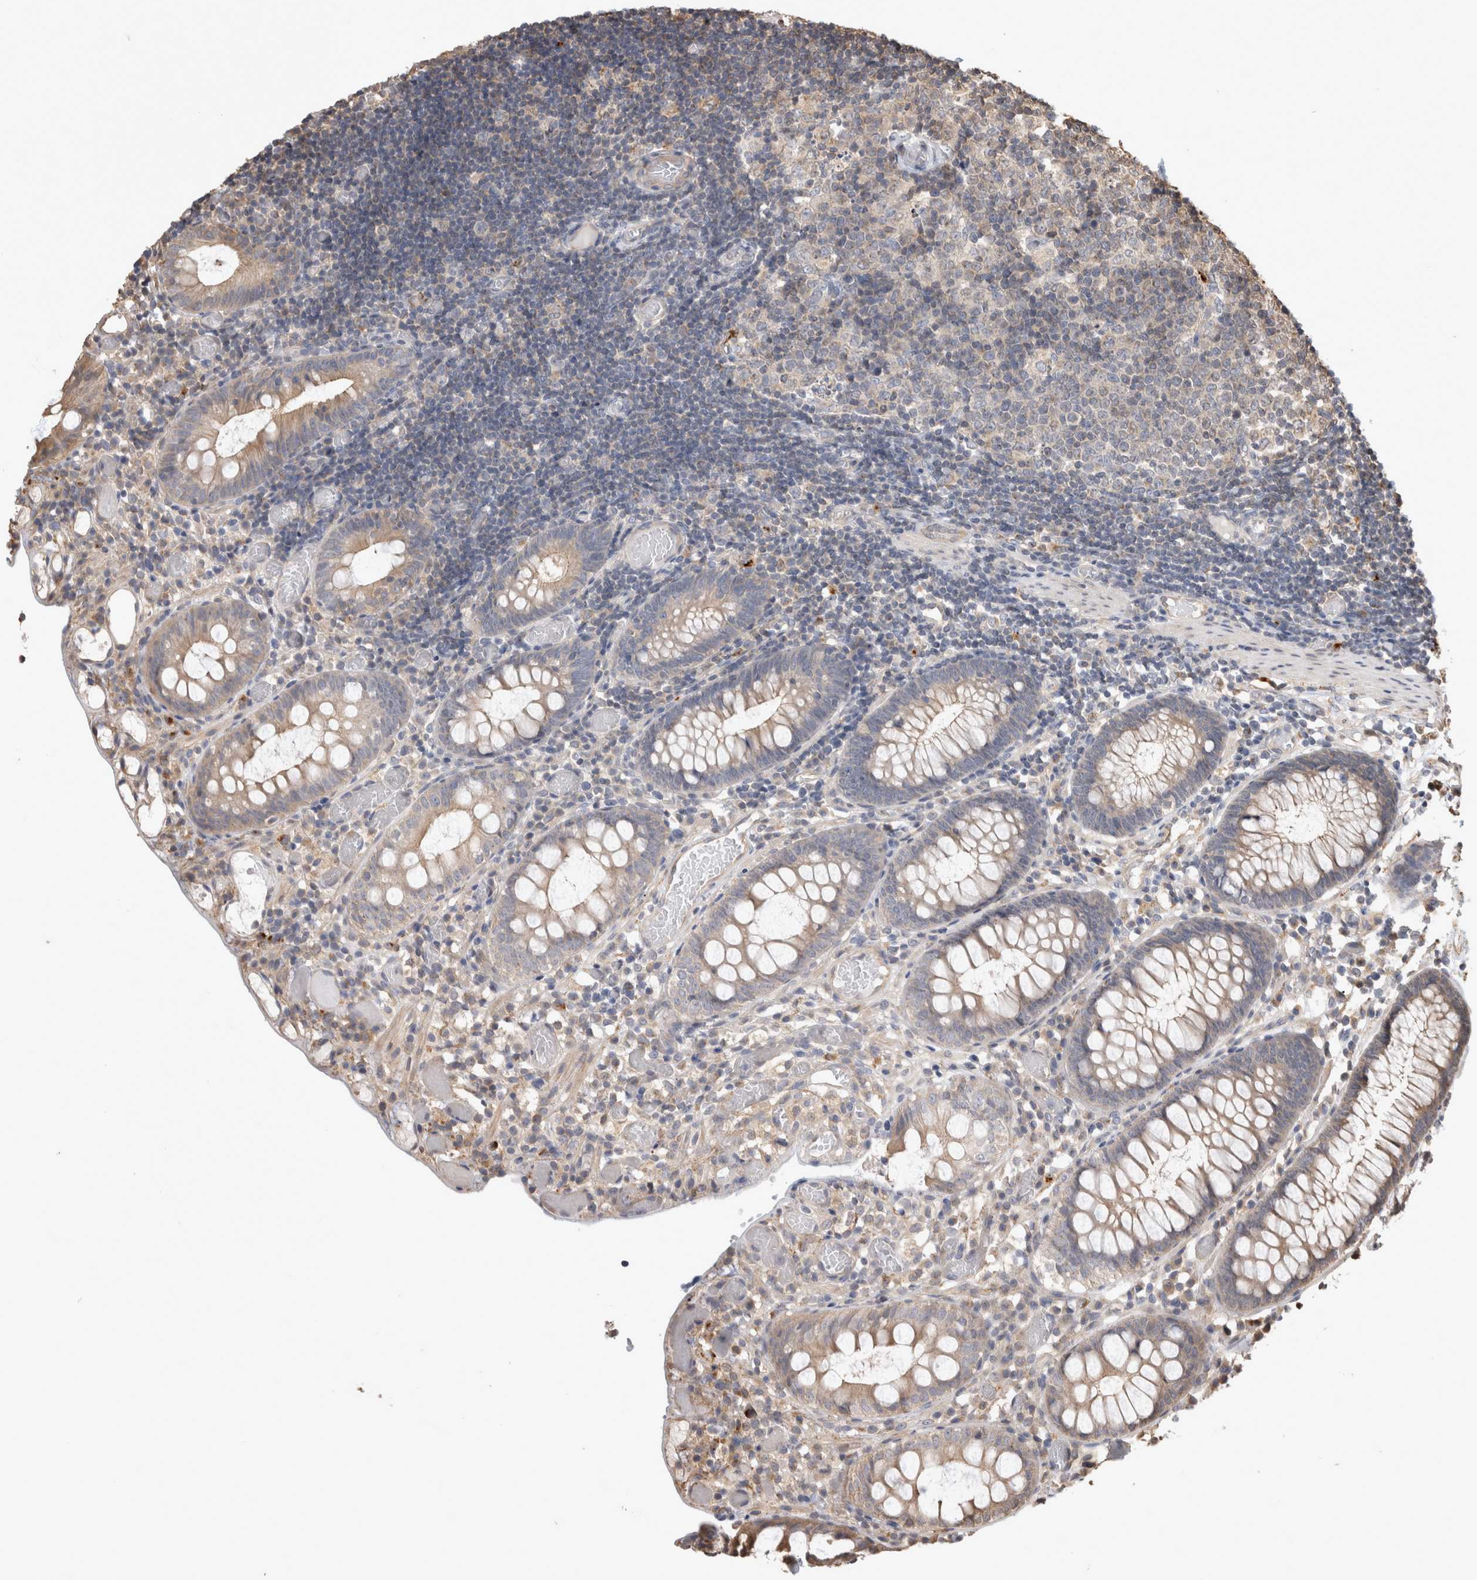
{"staining": {"intensity": "moderate", "quantity": ">75%", "location": "cytoplasmic/membranous"}, "tissue": "colon", "cell_type": "Endothelial cells", "image_type": "normal", "snomed": [{"axis": "morphology", "description": "Normal tissue, NOS"}, {"axis": "topography", "description": "Colon"}], "caption": "Immunohistochemical staining of benign human colon shows >75% levels of moderate cytoplasmic/membranous protein staining in about >75% of endothelial cells.", "gene": "CLIP1", "patient": {"sex": "male", "age": 14}}